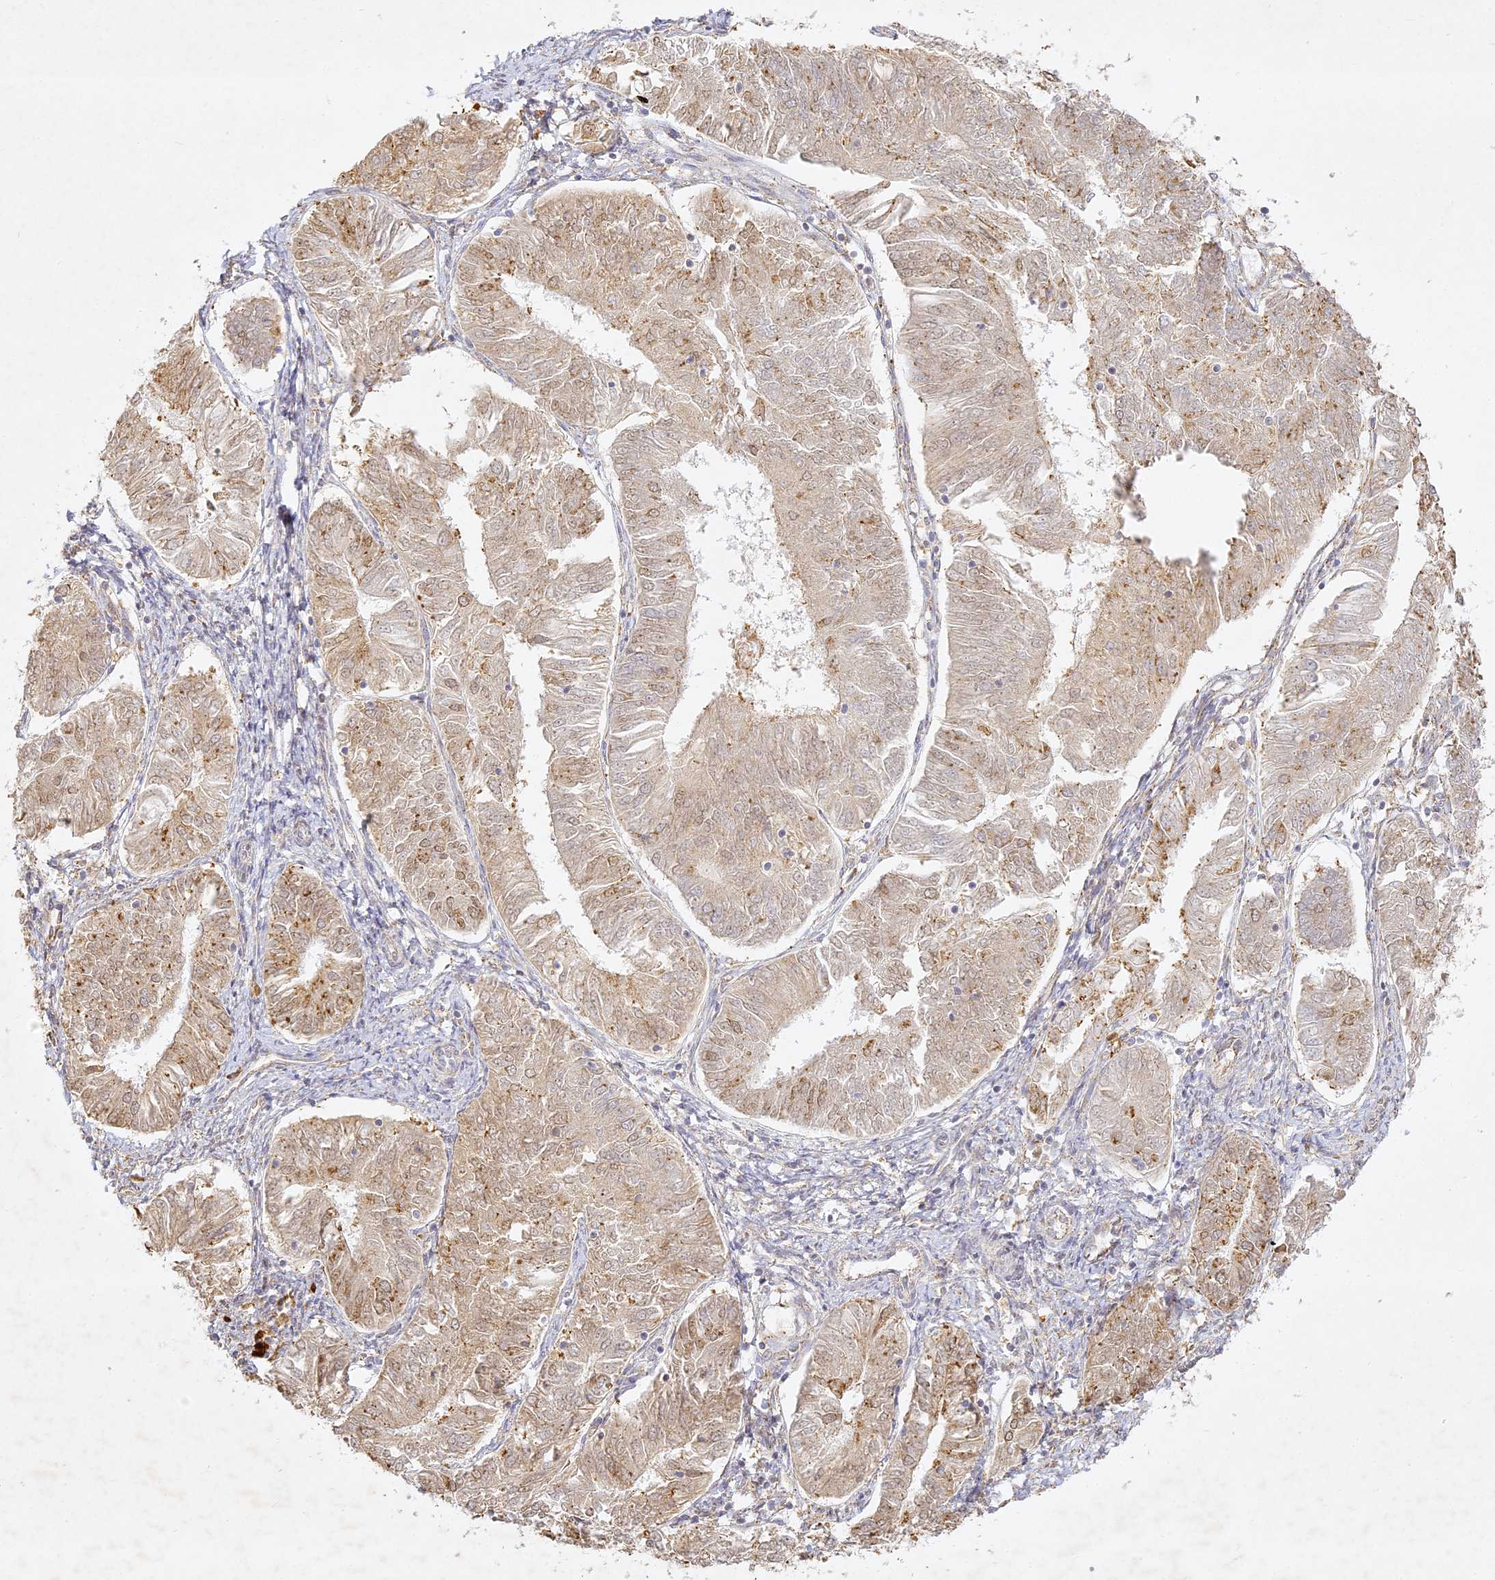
{"staining": {"intensity": "weak", "quantity": "<25%", "location": "cytoplasmic/membranous"}, "tissue": "endometrial cancer", "cell_type": "Tumor cells", "image_type": "cancer", "snomed": [{"axis": "morphology", "description": "Adenocarcinoma, NOS"}, {"axis": "topography", "description": "Endometrium"}], "caption": "A micrograph of adenocarcinoma (endometrial) stained for a protein exhibits no brown staining in tumor cells.", "gene": "SLC30A5", "patient": {"sex": "female", "age": 58}}